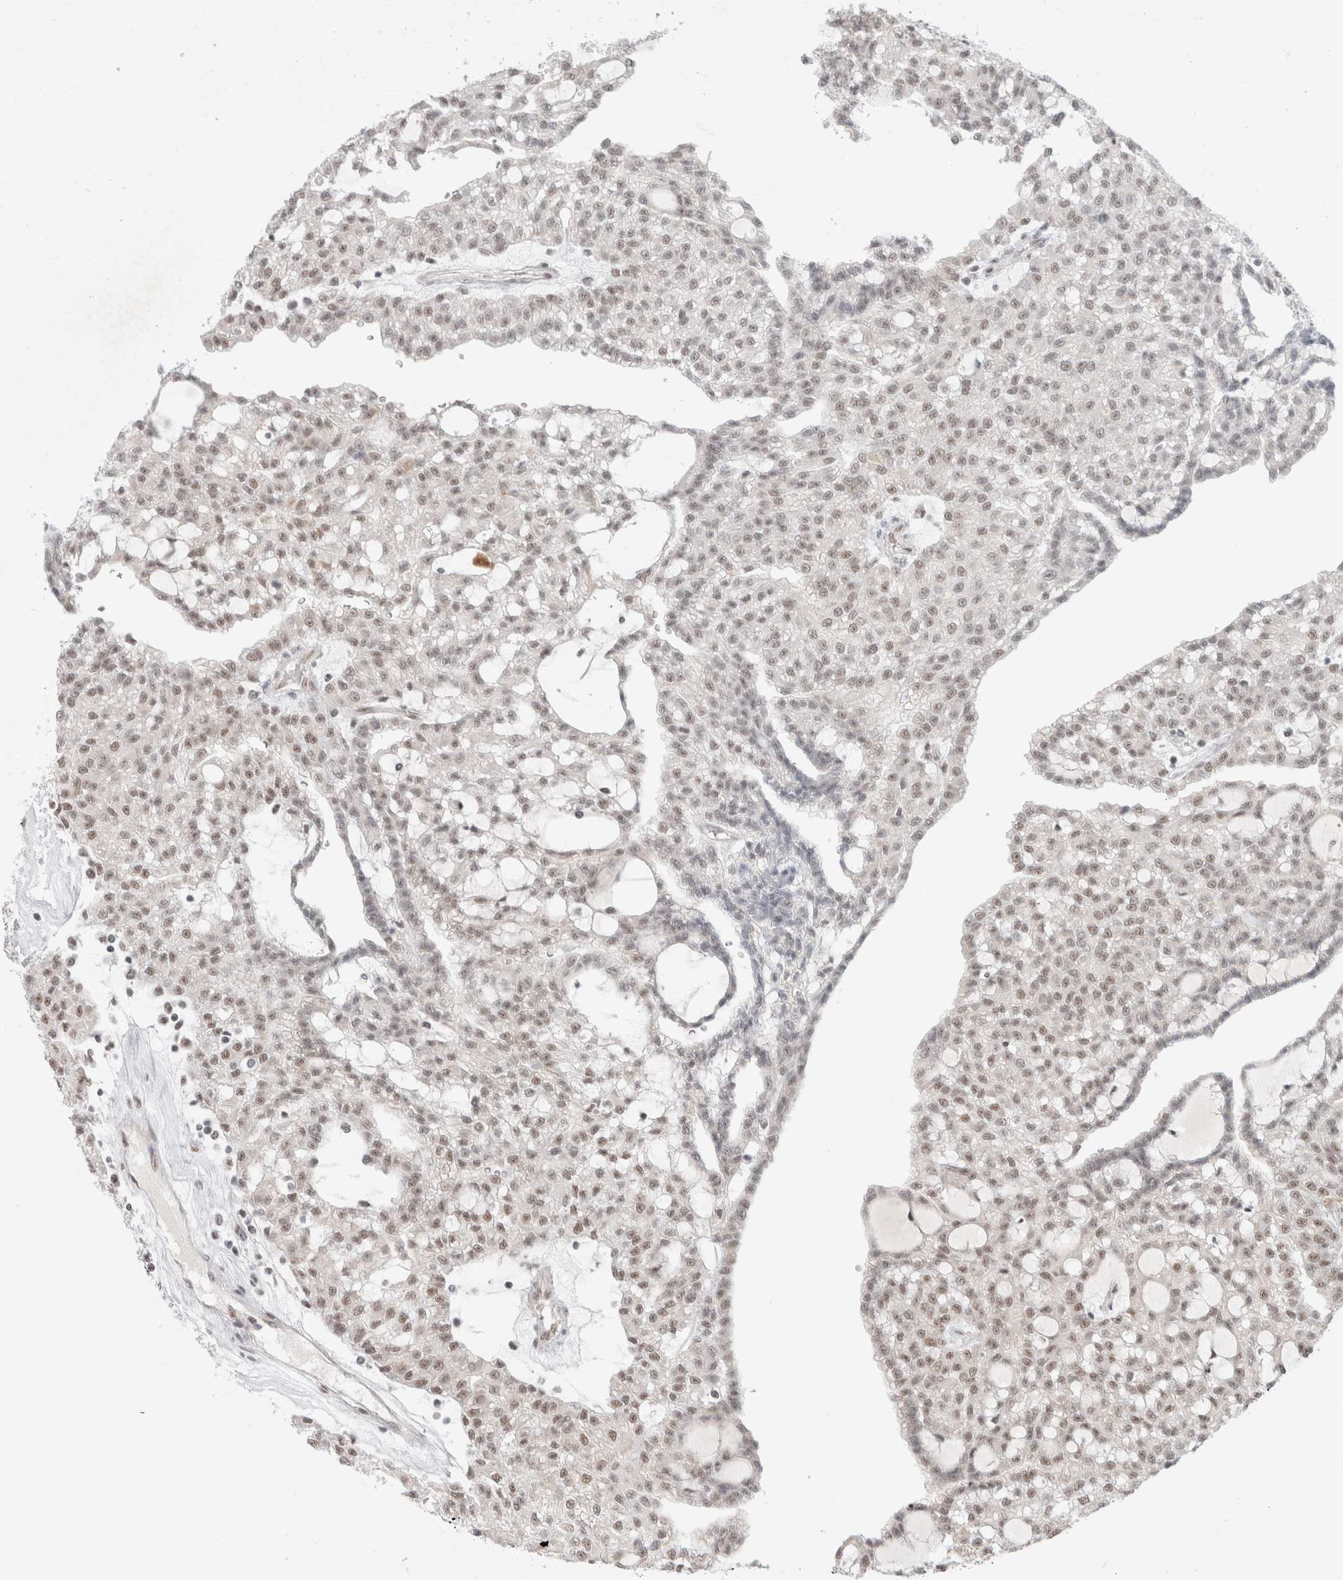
{"staining": {"intensity": "moderate", "quantity": "25%-75%", "location": "nuclear"}, "tissue": "renal cancer", "cell_type": "Tumor cells", "image_type": "cancer", "snomed": [{"axis": "morphology", "description": "Adenocarcinoma, NOS"}, {"axis": "topography", "description": "Kidney"}], "caption": "Renal cancer (adenocarcinoma) stained for a protein (brown) demonstrates moderate nuclear positive expression in approximately 25%-75% of tumor cells.", "gene": "TRMT12", "patient": {"sex": "male", "age": 63}}